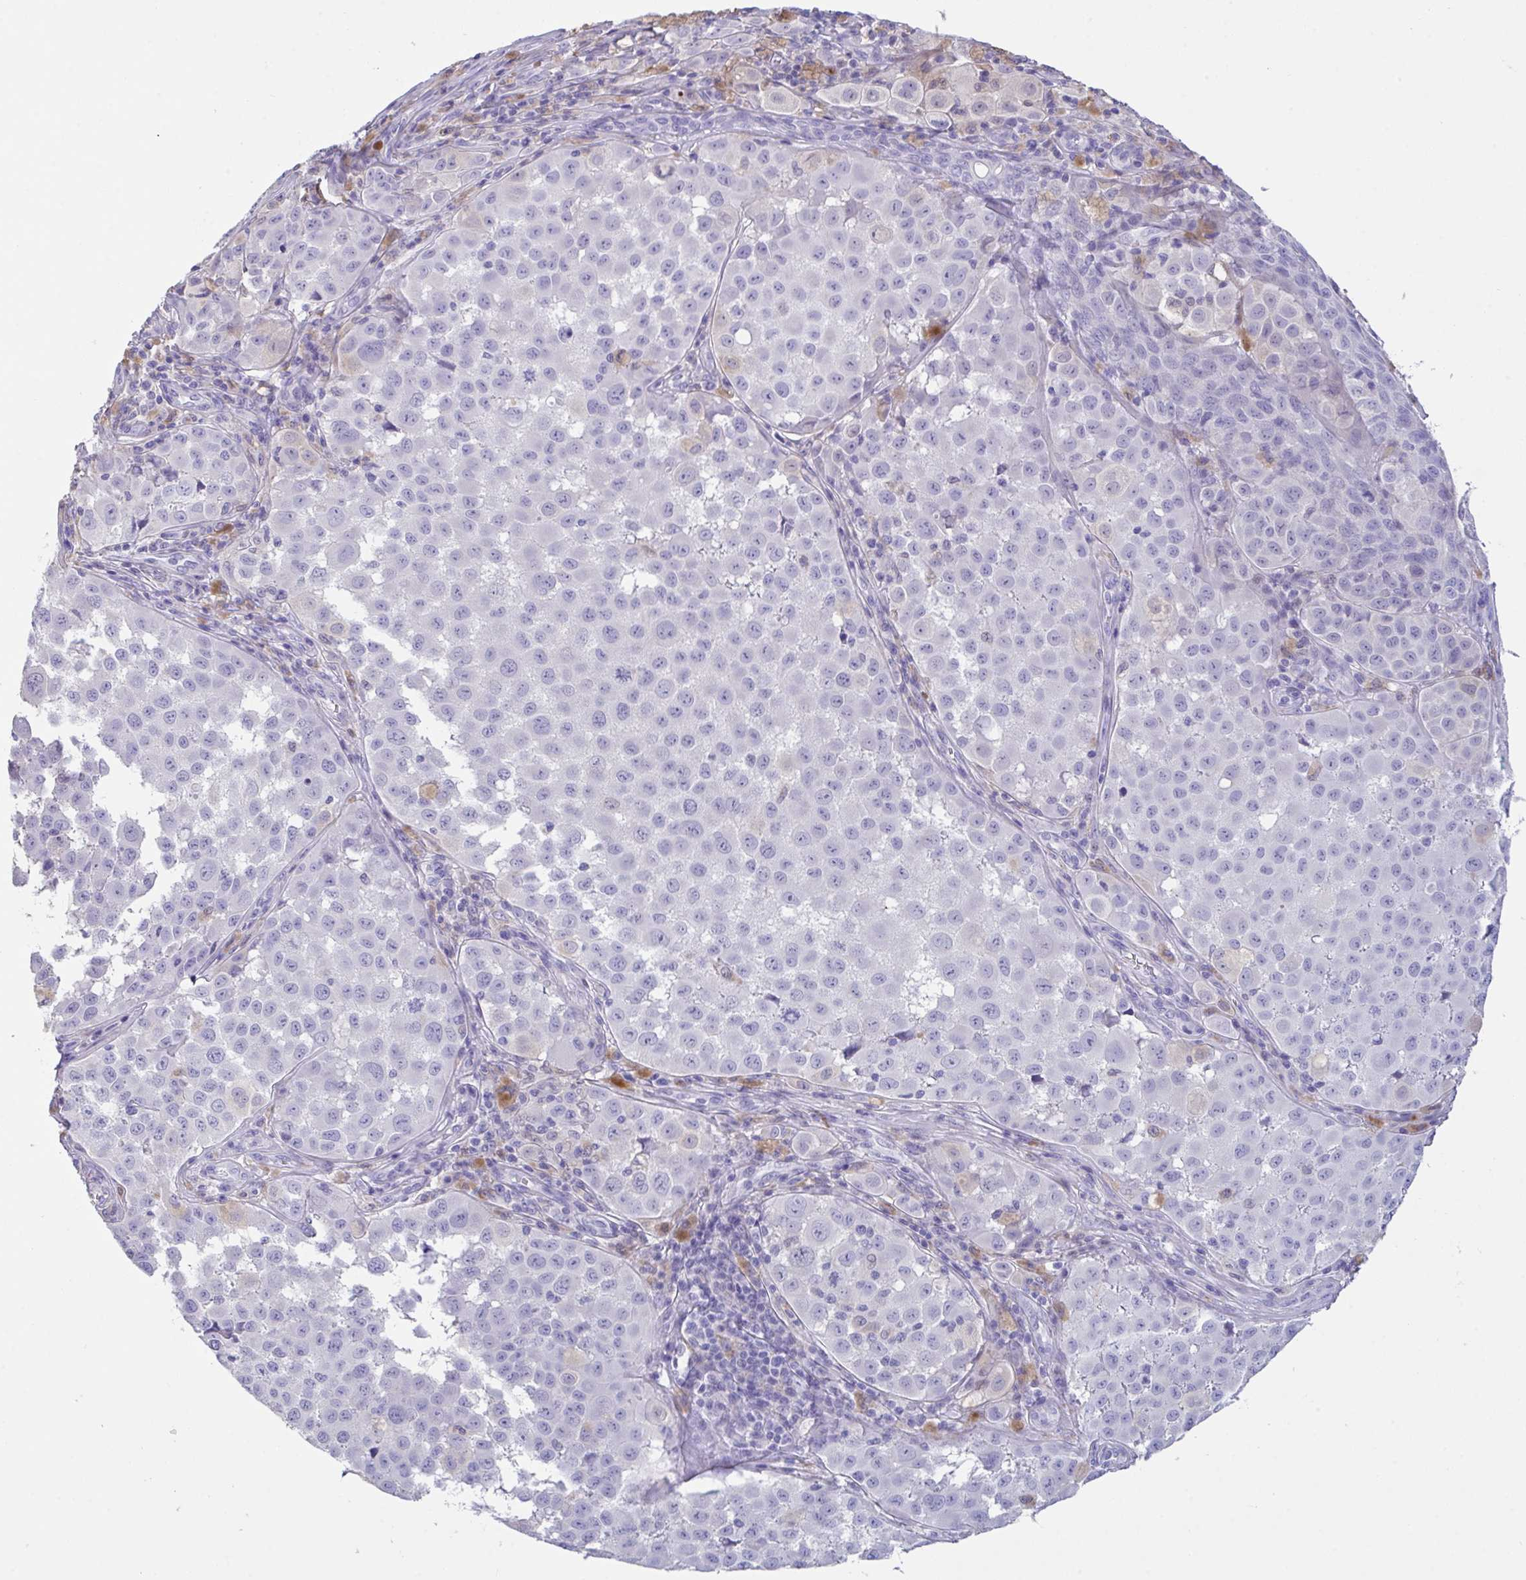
{"staining": {"intensity": "negative", "quantity": "none", "location": "none"}, "tissue": "melanoma", "cell_type": "Tumor cells", "image_type": "cancer", "snomed": [{"axis": "morphology", "description": "Malignant melanoma, NOS"}, {"axis": "topography", "description": "Skin"}], "caption": "Immunohistochemistry of human malignant melanoma reveals no staining in tumor cells.", "gene": "CA10", "patient": {"sex": "male", "age": 64}}